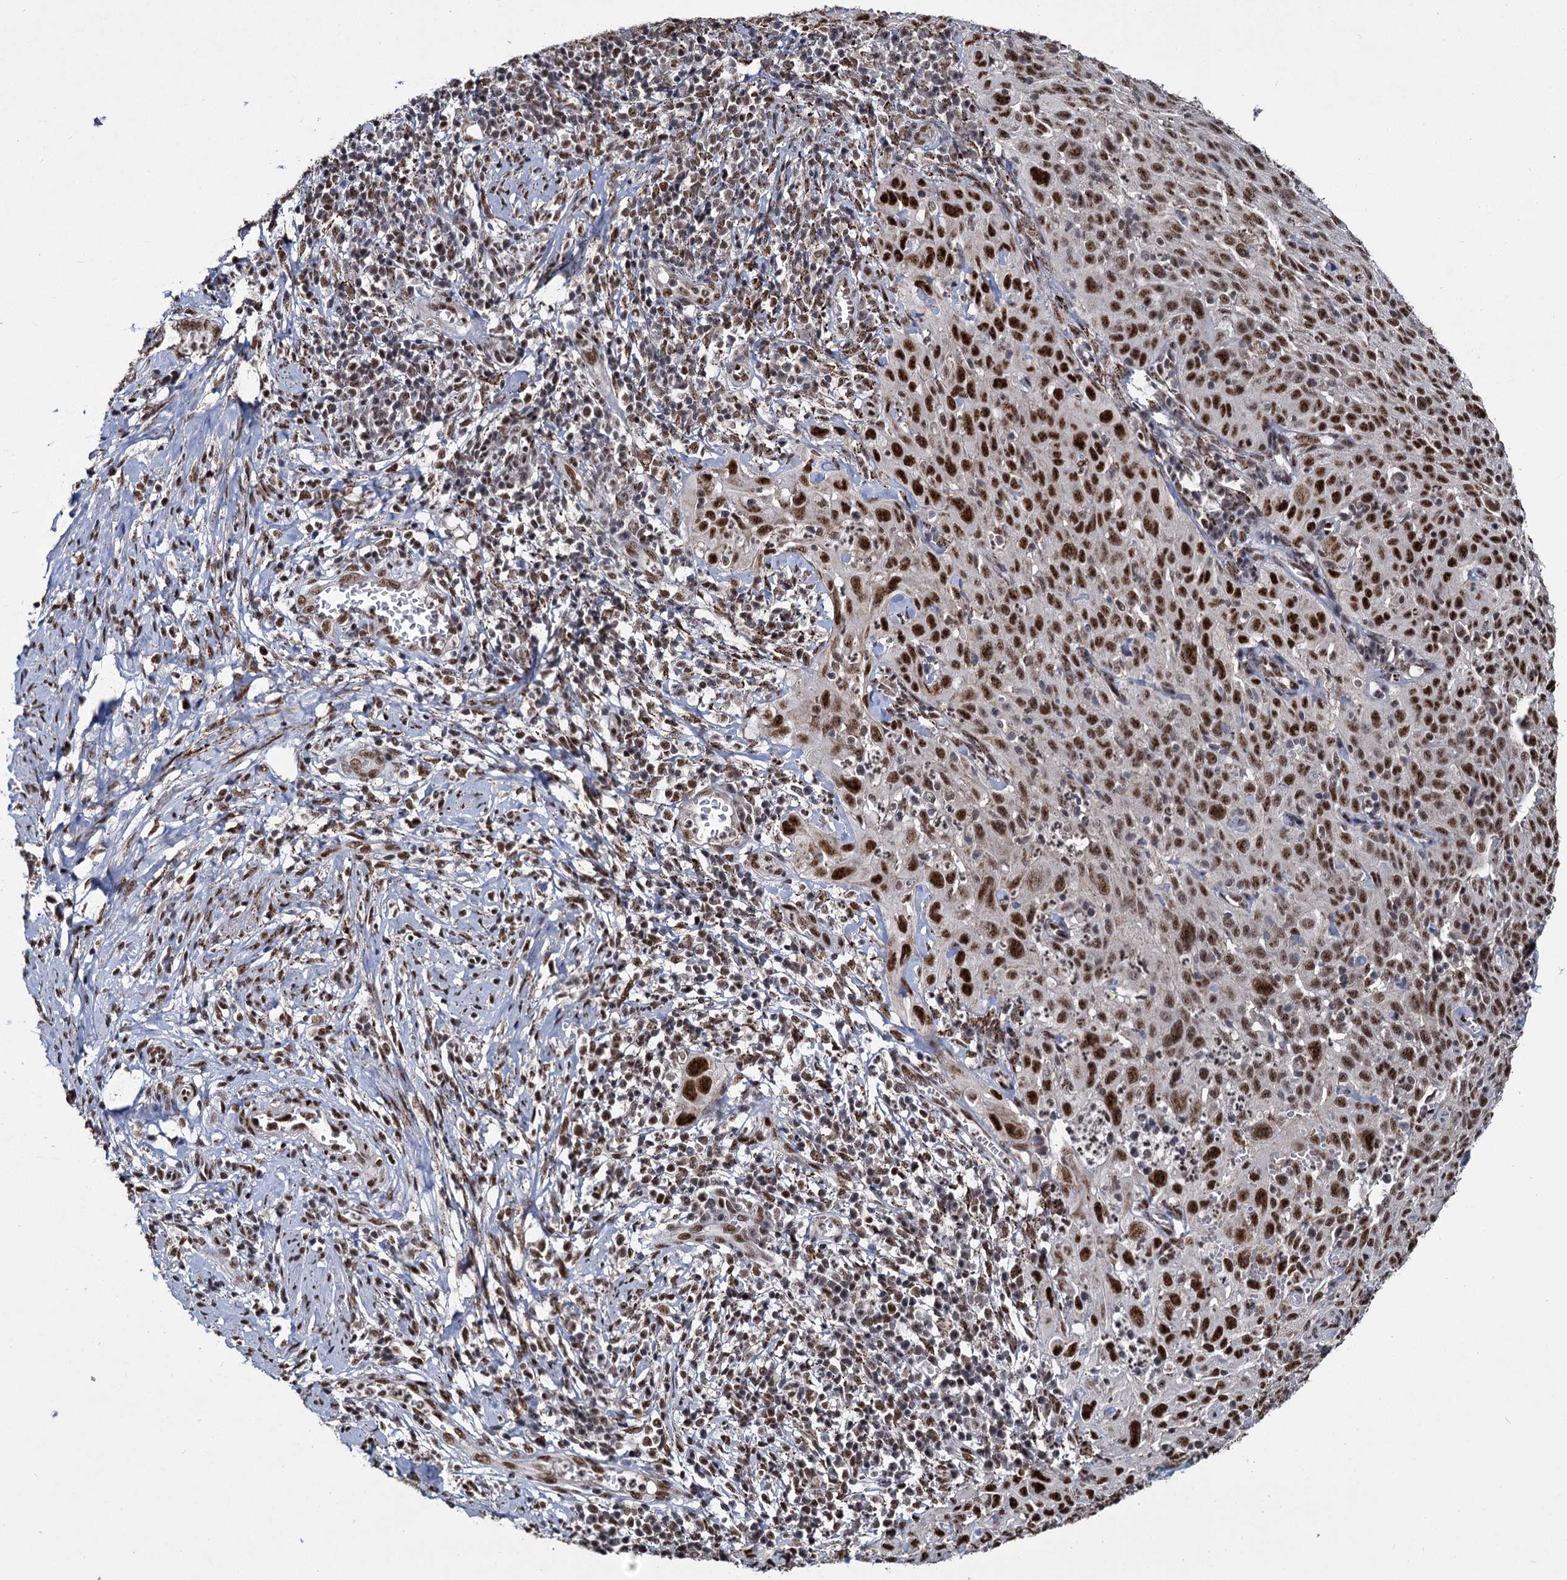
{"staining": {"intensity": "strong", "quantity": ">75%", "location": "nuclear"}, "tissue": "cervical cancer", "cell_type": "Tumor cells", "image_type": "cancer", "snomed": [{"axis": "morphology", "description": "Squamous cell carcinoma, NOS"}, {"axis": "topography", "description": "Cervix"}], "caption": "The histopathology image displays immunohistochemical staining of squamous cell carcinoma (cervical). There is strong nuclear positivity is appreciated in about >75% of tumor cells.", "gene": "RPUSD4", "patient": {"sex": "female", "age": 31}}